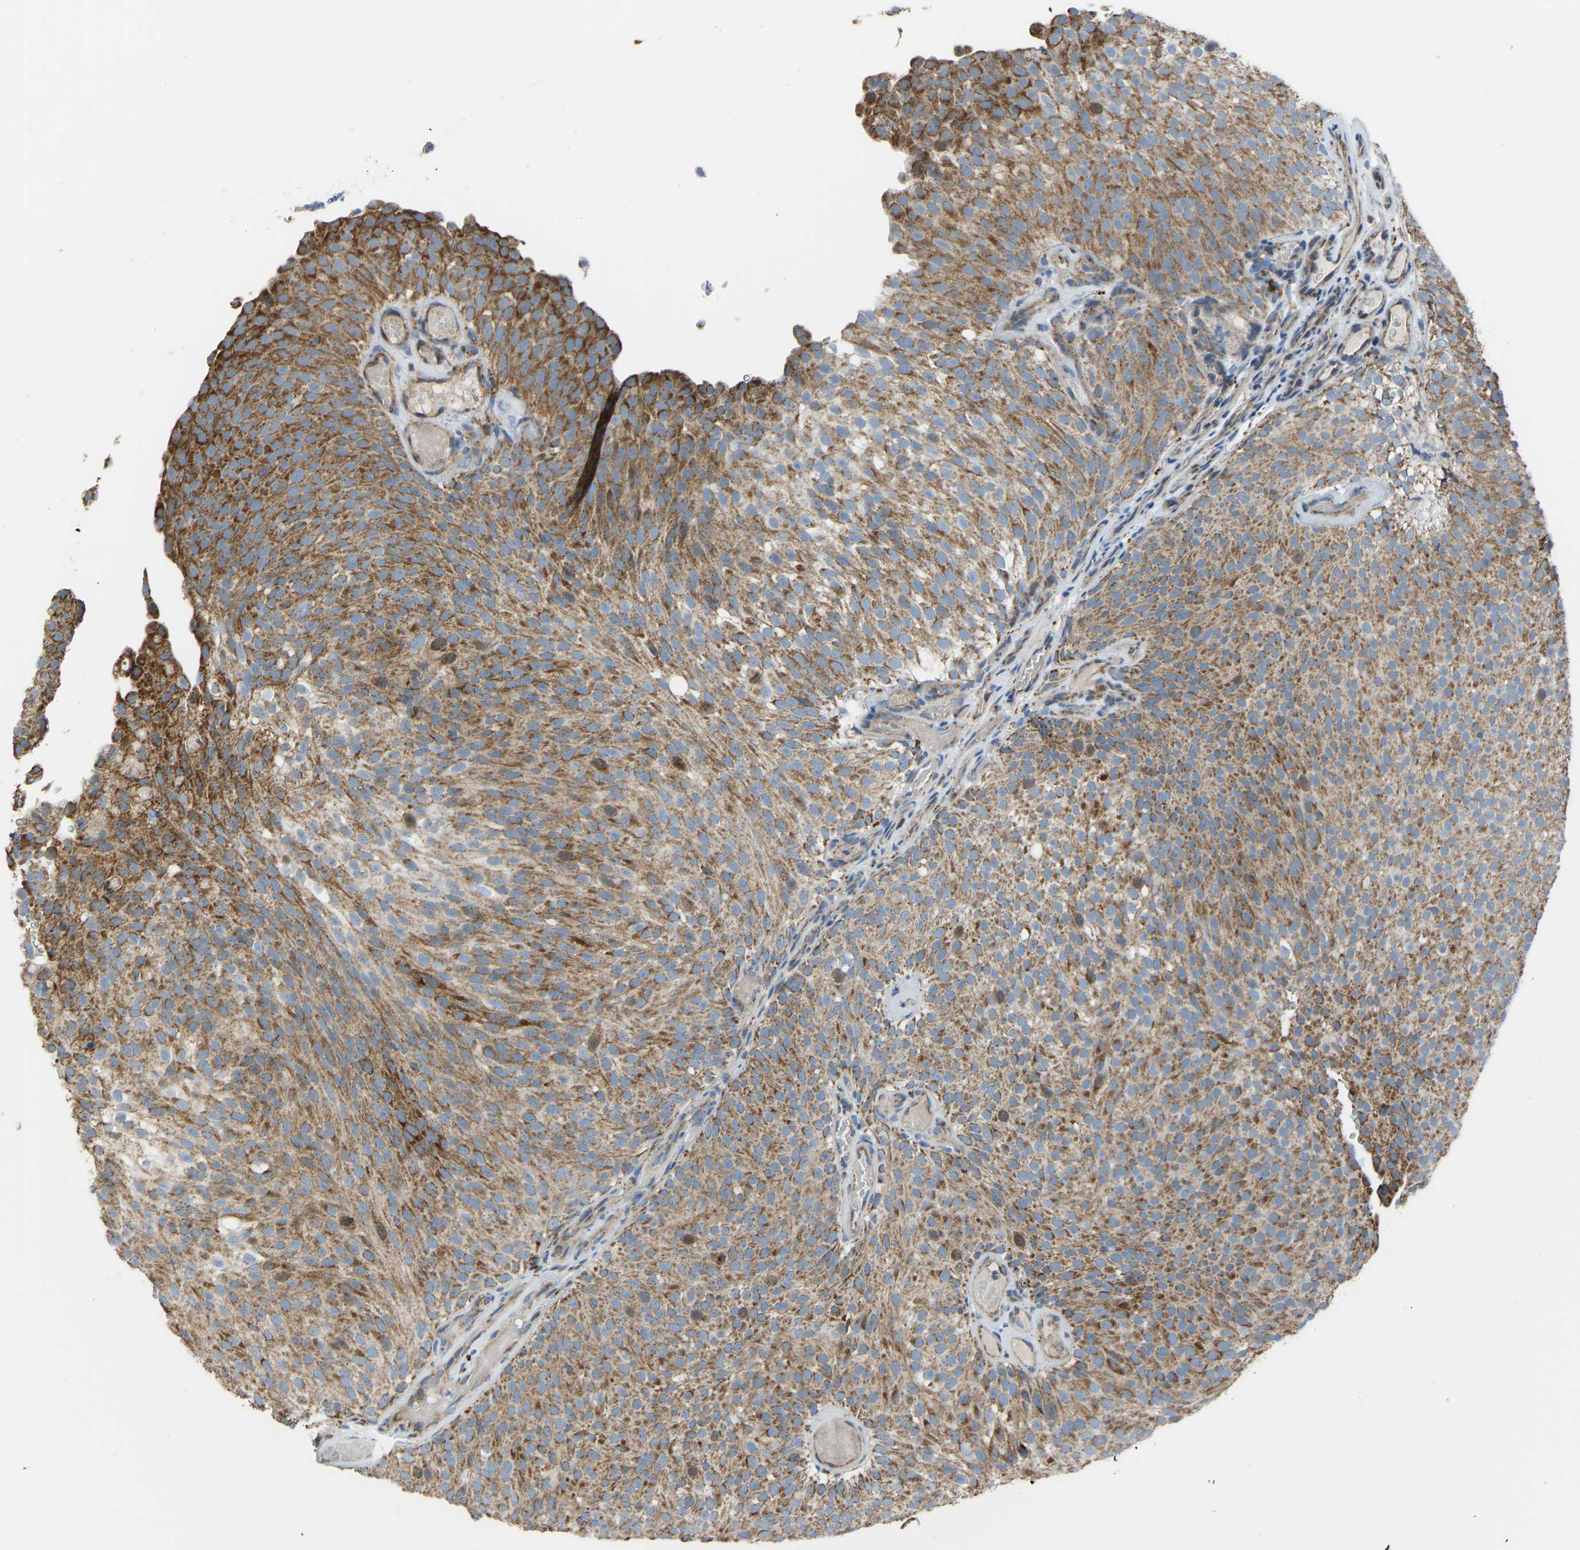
{"staining": {"intensity": "moderate", "quantity": ">75%", "location": "cytoplasmic/membranous"}, "tissue": "urothelial cancer", "cell_type": "Tumor cells", "image_type": "cancer", "snomed": [{"axis": "morphology", "description": "Urothelial carcinoma, Low grade"}, {"axis": "topography", "description": "Urinary bladder"}], "caption": "An immunohistochemistry (IHC) image of tumor tissue is shown. Protein staining in brown highlights moderate cytoplasmic/membranous positivity in low-grade urothelial carcinoma within tumor cells. (DAB (3,3'-diaminobenzidine) IHC, brown staining for protein, blue staining for nuclei).", "gene": "SMIM20", "patient": {"sex": "male", "age": 78}}